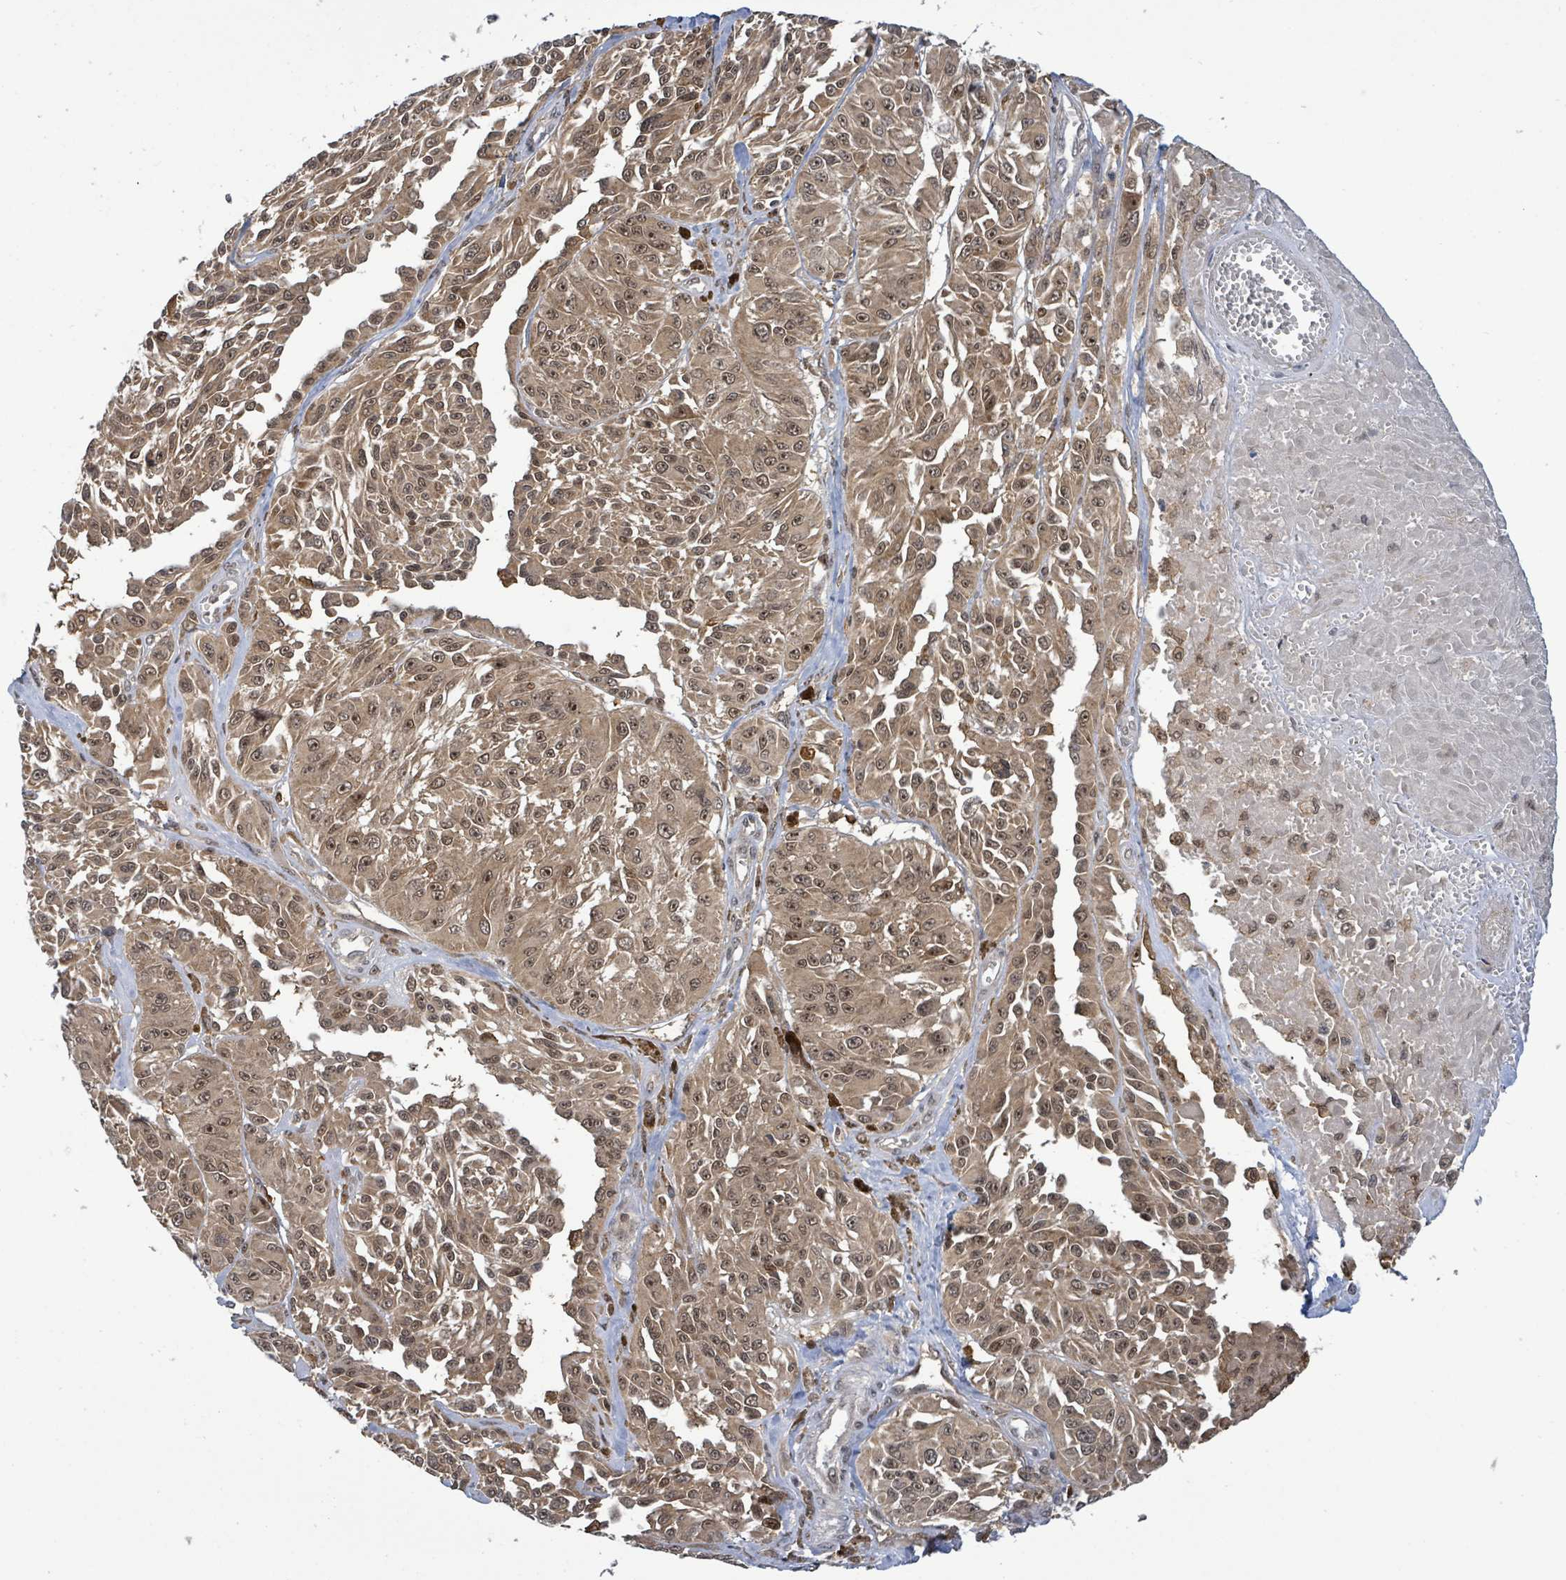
{"staining": {"intensity": "moderate", "quantity": ">75%", "location": "cytoplasmic/membranous,nuclear"}, "tissue": "melanoma", "cell_type": "Tumor cells", "image_type": "cancer", "snomed": [{"axis": "morphology", "description": "Malignant melanoma, NOS"}, {"axis": "topography", "description": "Skin"}], "caption": "Immunohistochemistry of melanoma exhibits medium levels of moderate cytoplasmic/membranous and nuclear expression in approximately >75% of tumor cells.", "gene": "FBXO6", "patient": {"sex": "male", "age": 94}}